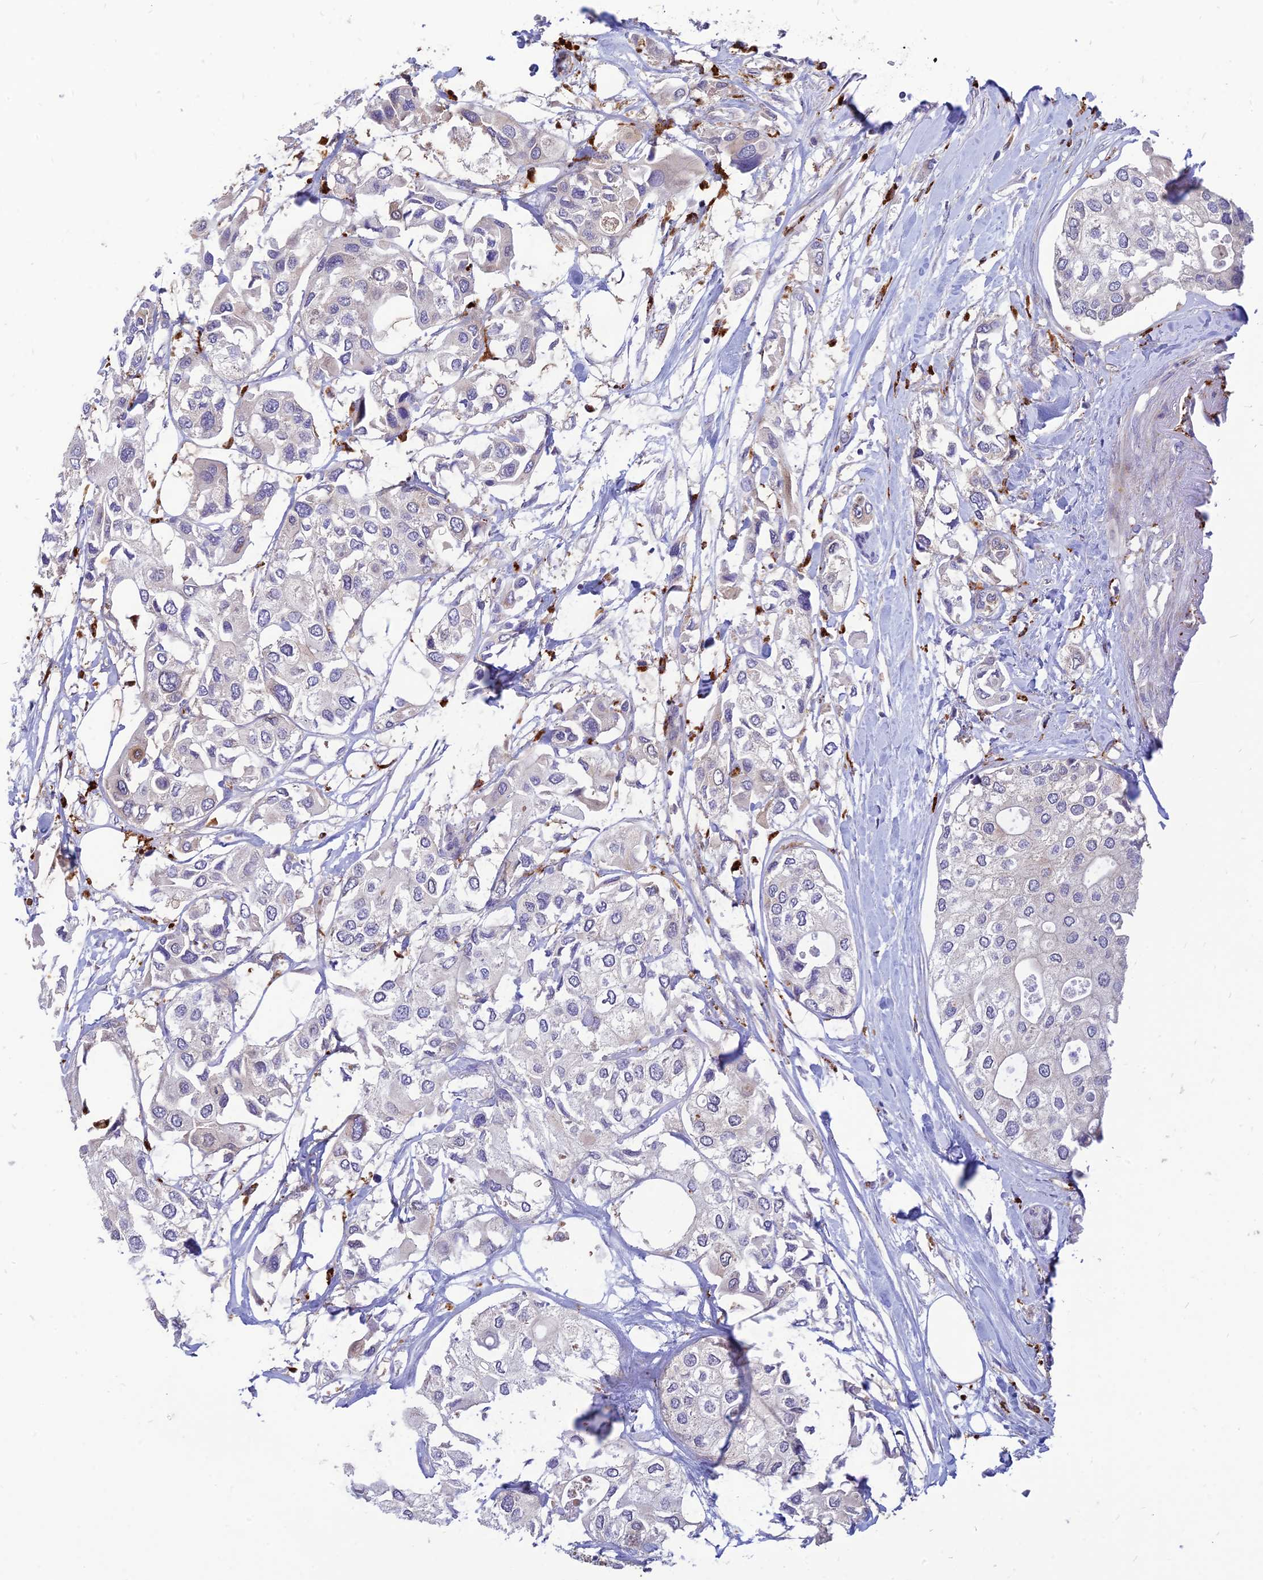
{"staining": {"intensity": "negative", "quantity": "none", "location": "none"}, "tissue": "urothelial cancer", "cell_type": "Tumor cells", "image_type": "cancer", "snomed": [{"axis": "morphology", "description": "Urothelial carcinoma, High grade"}, {"axis": "topography", "description": "Urinary bladder"}], "caption": "Tumor cells show no significant protein positivity in urothelial cancer. (Immunohistochemistry, brightfield microscopy, high magnification).", "gene": "PHKA2", "patient": {"sex": "male", "age": 64}}